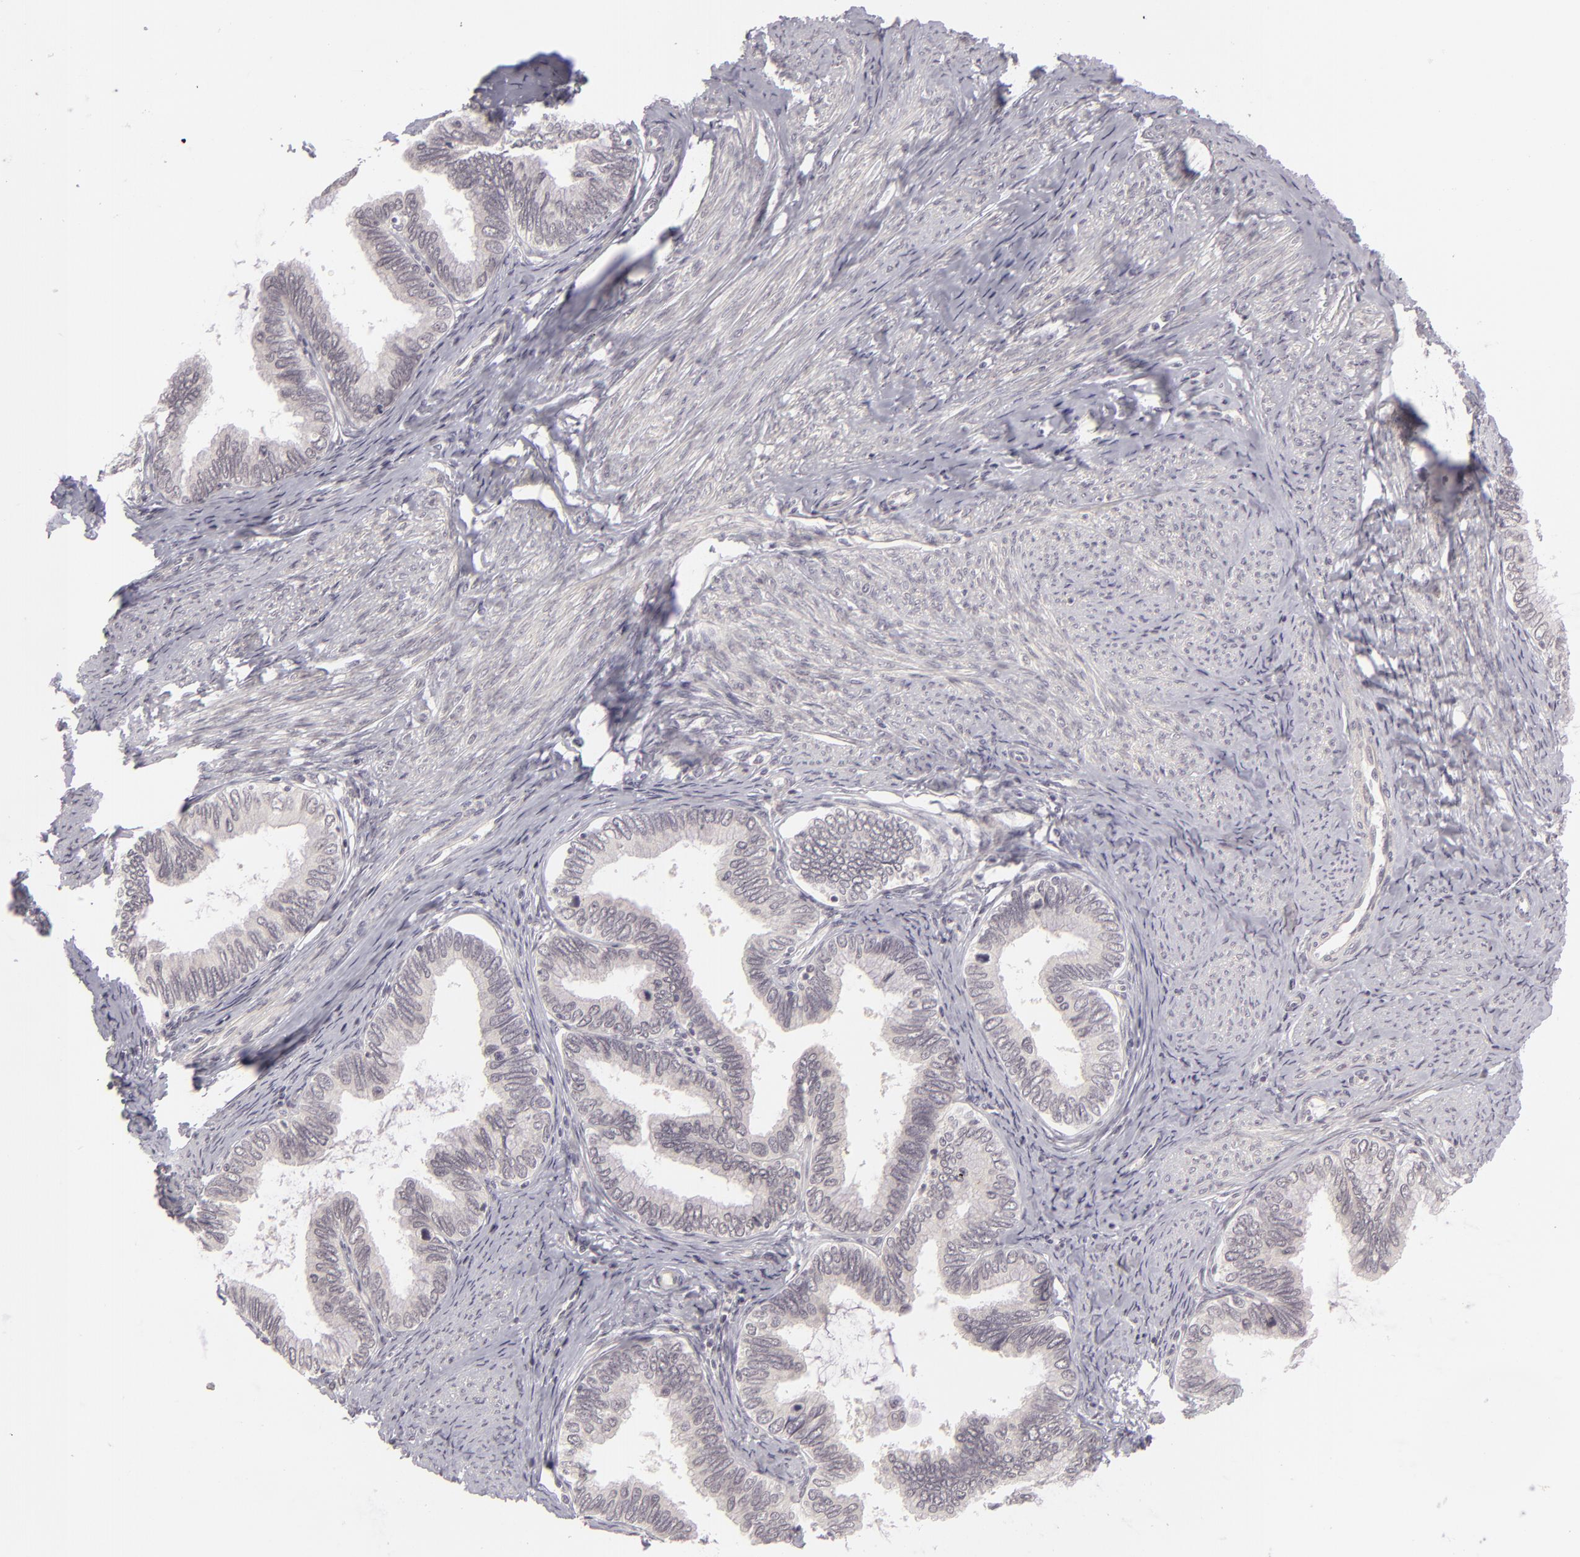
{"staining": {"intensity": "negative", "quantity": "none", "location": "none"}, "tissue": "cervical cancer", "cell_type": "Tumor cells", "image_type": "cancer", "snomed": [{"axis": "morphology", "description": "Adenocarcinoma, NOS"}, {"axis": "topography", "description": "Cervix"}], "caption": "The immunohistochemistry (IHC) image has no significant staining in tumor cells of cervical adenocarcinoma tissue.", "gene": "DLG3", "patient": {"sex": "female", "age": 49}}